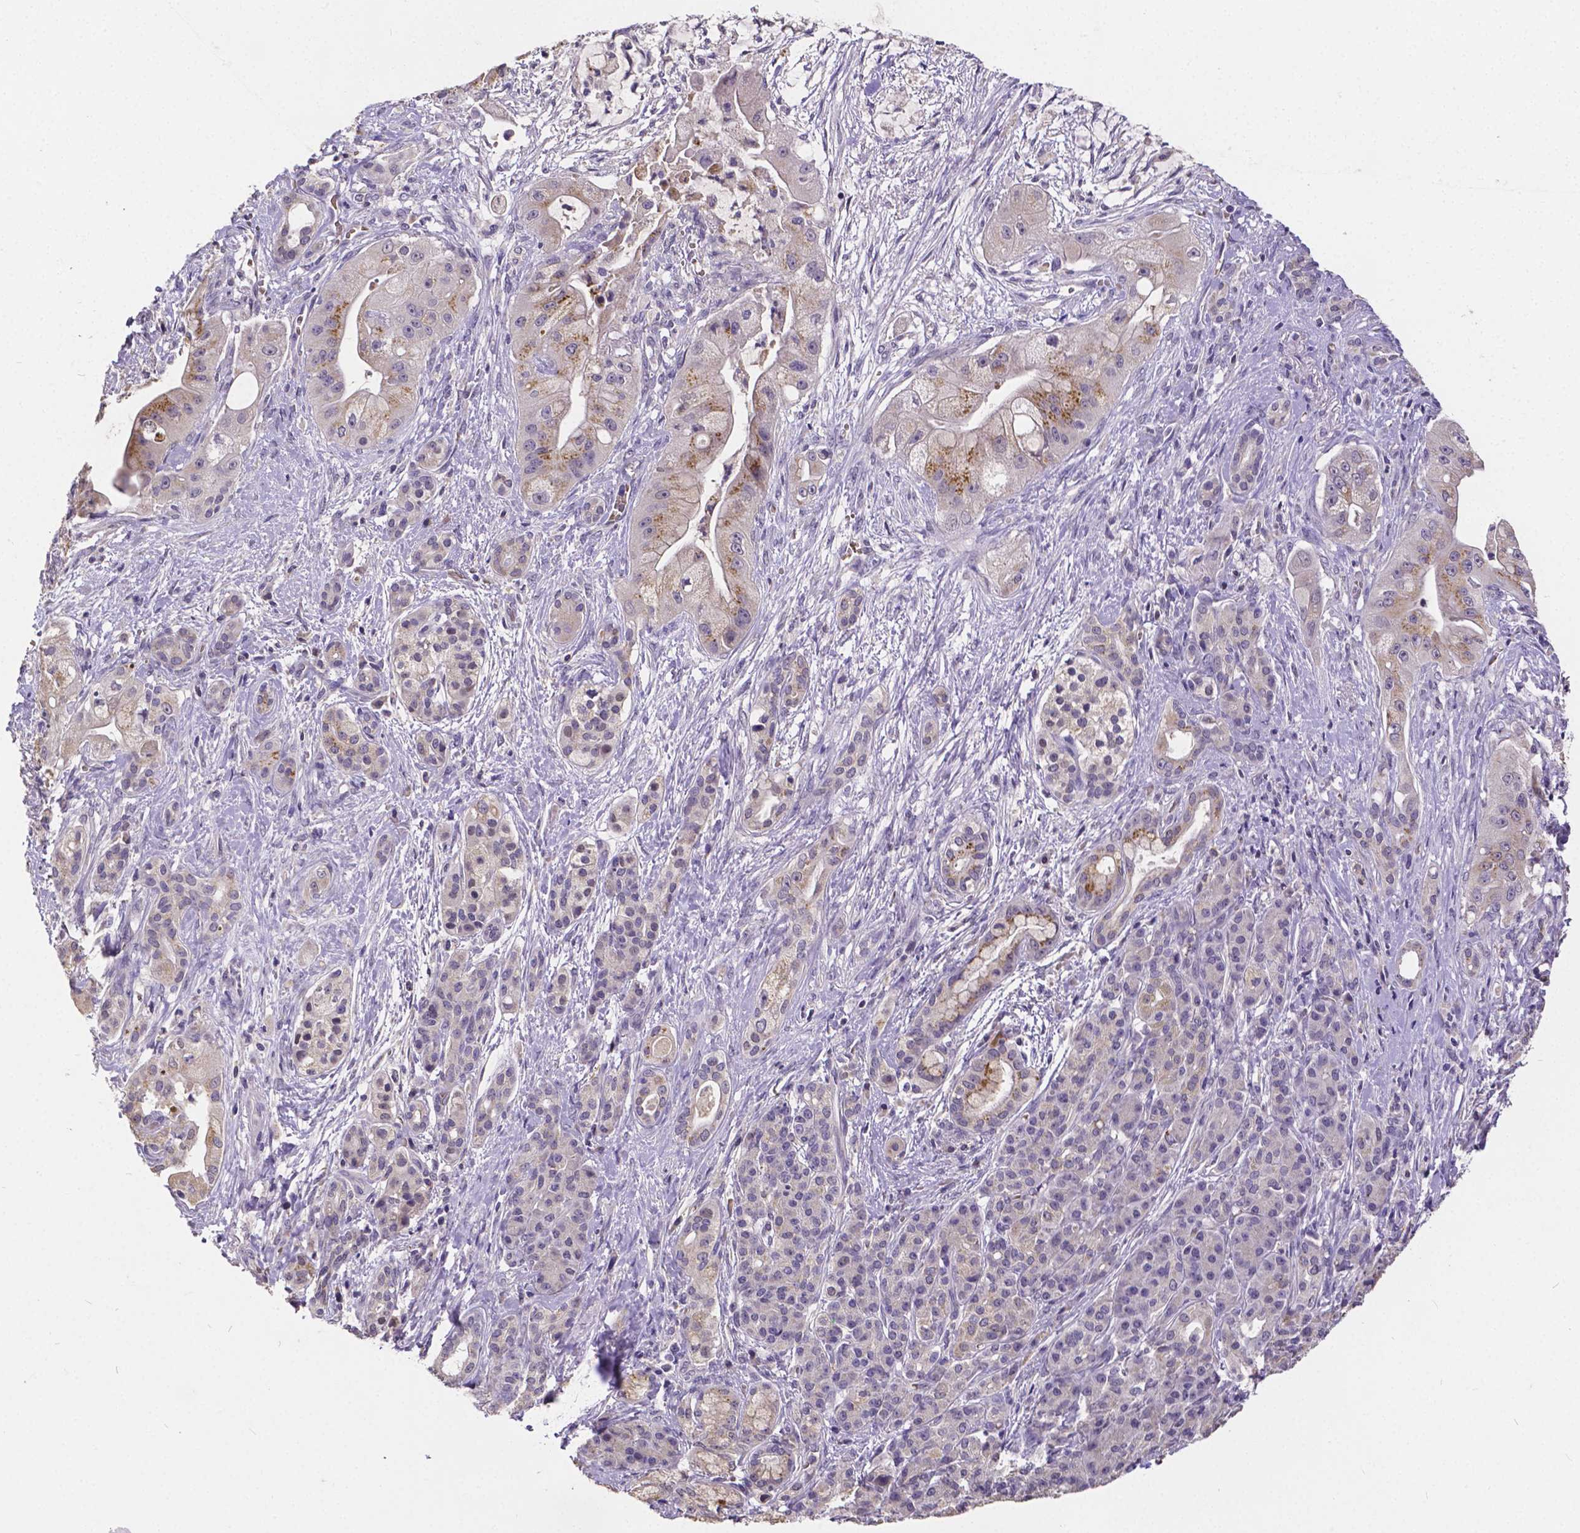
{"staining": {"intensity": "moderate", "quantity": "<25%", "location": "cytoplasmic/membranous"}, "tissue": "pancreatic cancer", "cell_type": "Tumor cells", "image_type": "cancer", "snomed": [{"axis": "morphology", "description": "Normal tissue, NOS"}, {"axis": "morphology", "description": "Inflammation, NOS"}, {"axis": "morphology", "description": "Adenocarcinoma, NOS"}, {"axis": "topography", "description": "Pancreas"}], "caption": "Protein staining of pancreatic cancer tissue shows moderate cytoplasmic/membranous positivity in approximately <25% of tumor cells. The protein of interest is stained brown, and the nuclei are stained in blue (DAB (3,3'-diaminobenzidine) IHC with brightfield microscopy, high magnification).", "gene": "CTNNA2", "patient": {"sex": "male", "age": 57}}